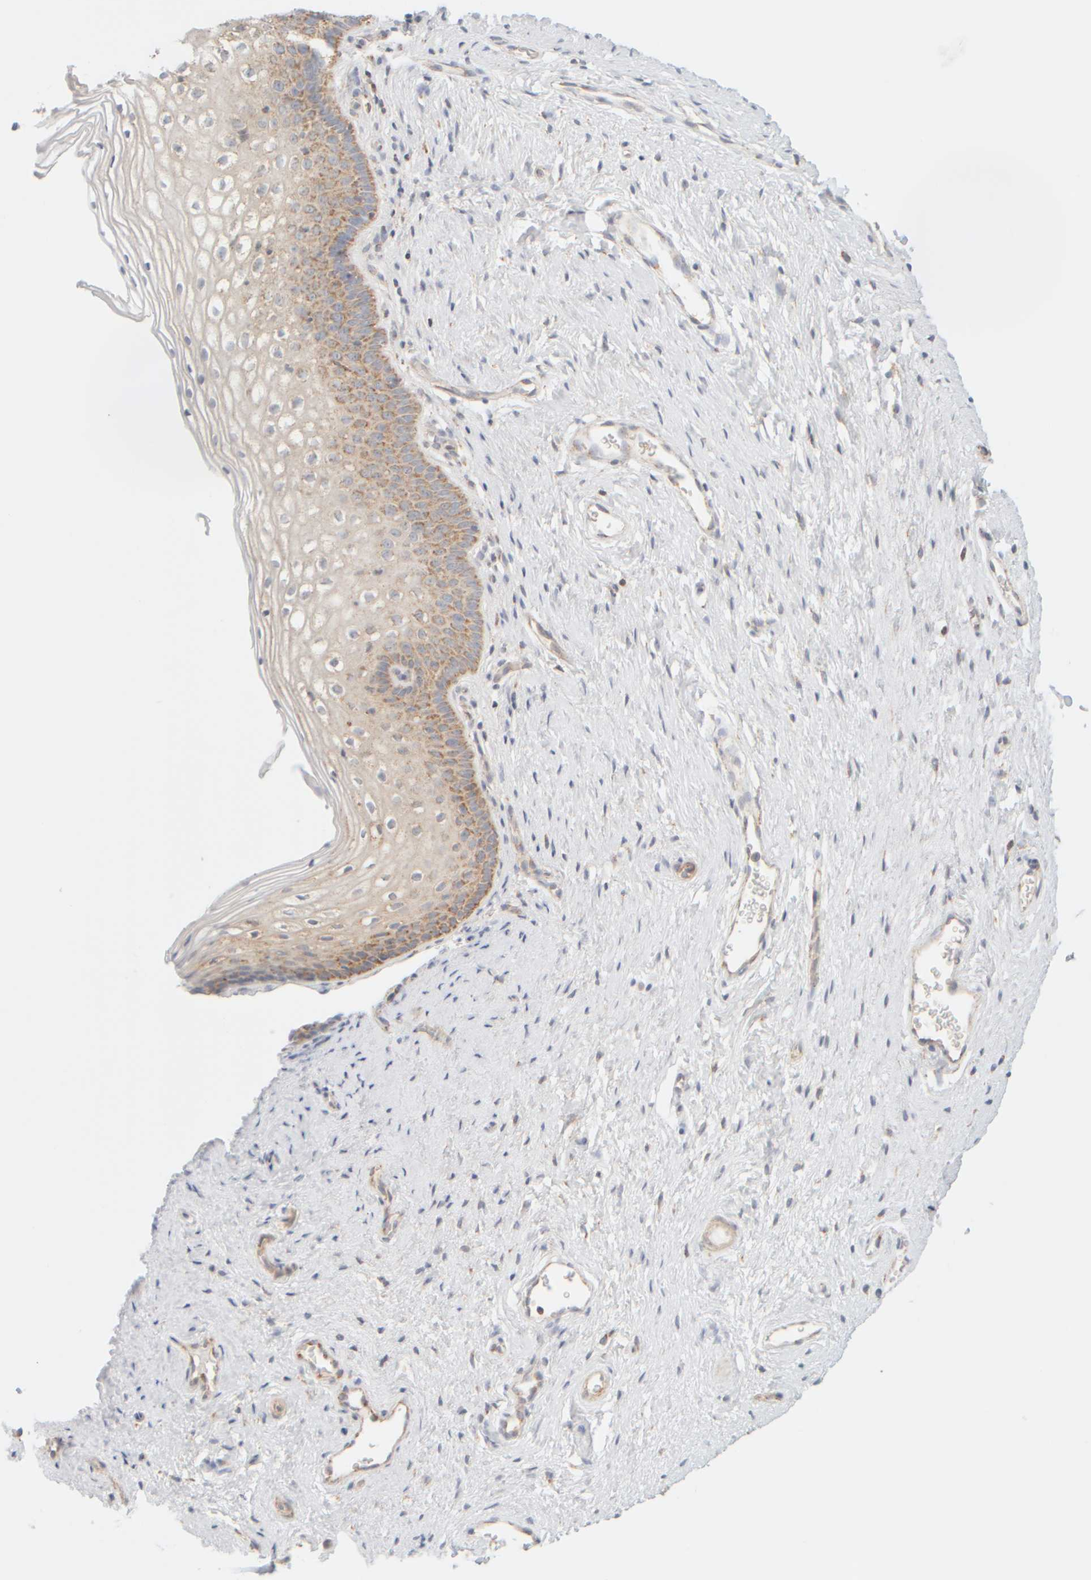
{"staining": {"intensity": "moderate", "quantity": "25%-75%", "location": "cytoplasmic/membranous"}, "tissue": "cervix", "cell_type": "Glandular cells", "image_type": "normal", "snomed": [{"axis": "morphology", "description": "Normal tissue, NOS"}, {"axis": "topography", "description": "Cervix"}], "caption": "Brown immunohistochemical staining in normal cervix reveals moderate cytoplasmic/membranous staining in approximately 25%-75% of glandular cells.", "gene": "APBB2", "patient": {"sex": "female", "age": 27}}